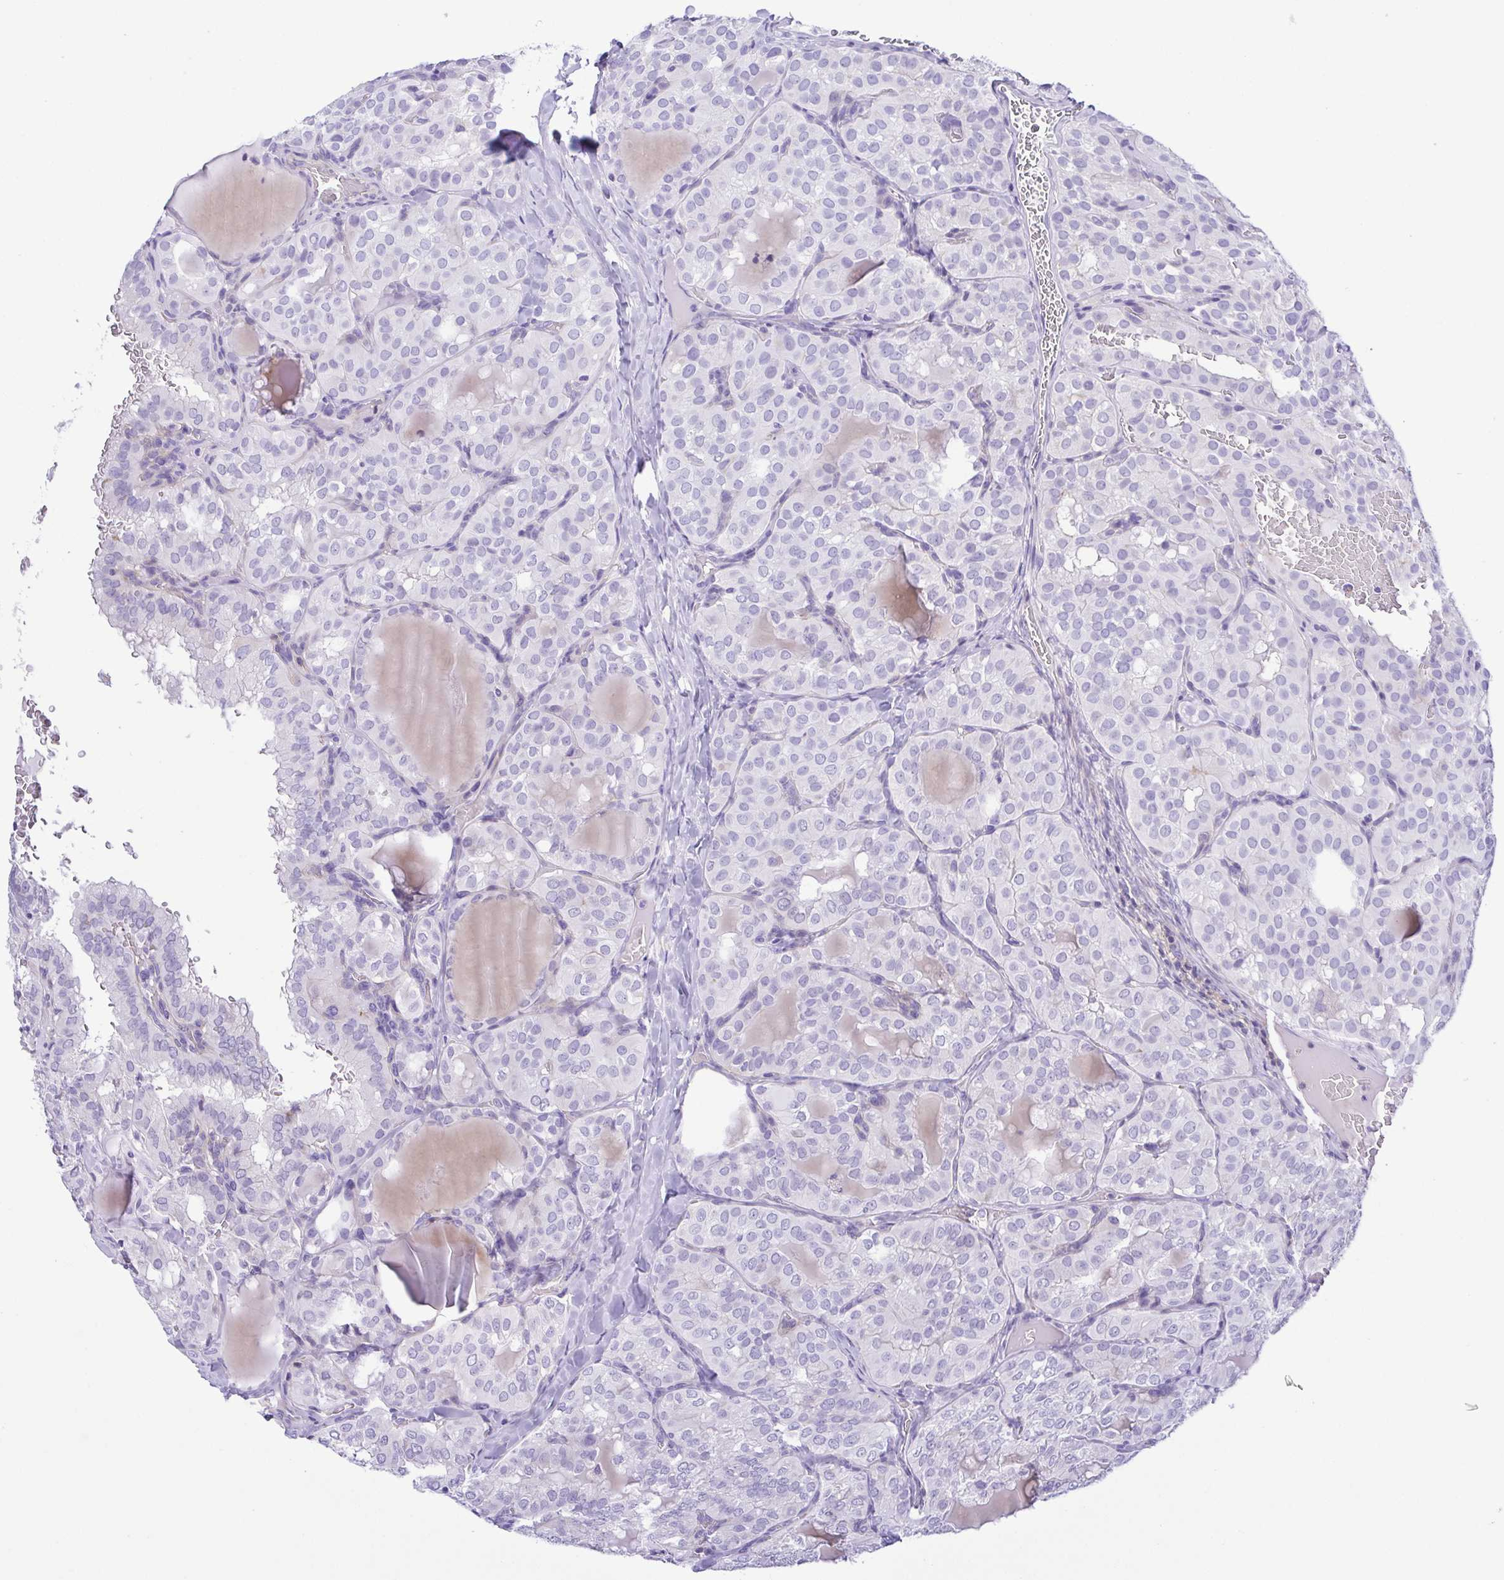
{"staining": {"intensity": "negative", "quantity": "none", "location": "none"}, "tissue": "thyroid cancer", "cell_type": "Tumor cells", "image_type": "cancer", "snomed": [{"axis": "morphology", "description": "Papillary adenocarcinoma, NOS"}, {"axis": "topography", "description": "Thyroid gland"}], "caption": "Papillary adenocarcinoma (thyroid) was stained to show a protein in brown. There is no significant expression in tumor cells.", "gene": "GPR182", "patient": {"sex": "male", "age": 20}}